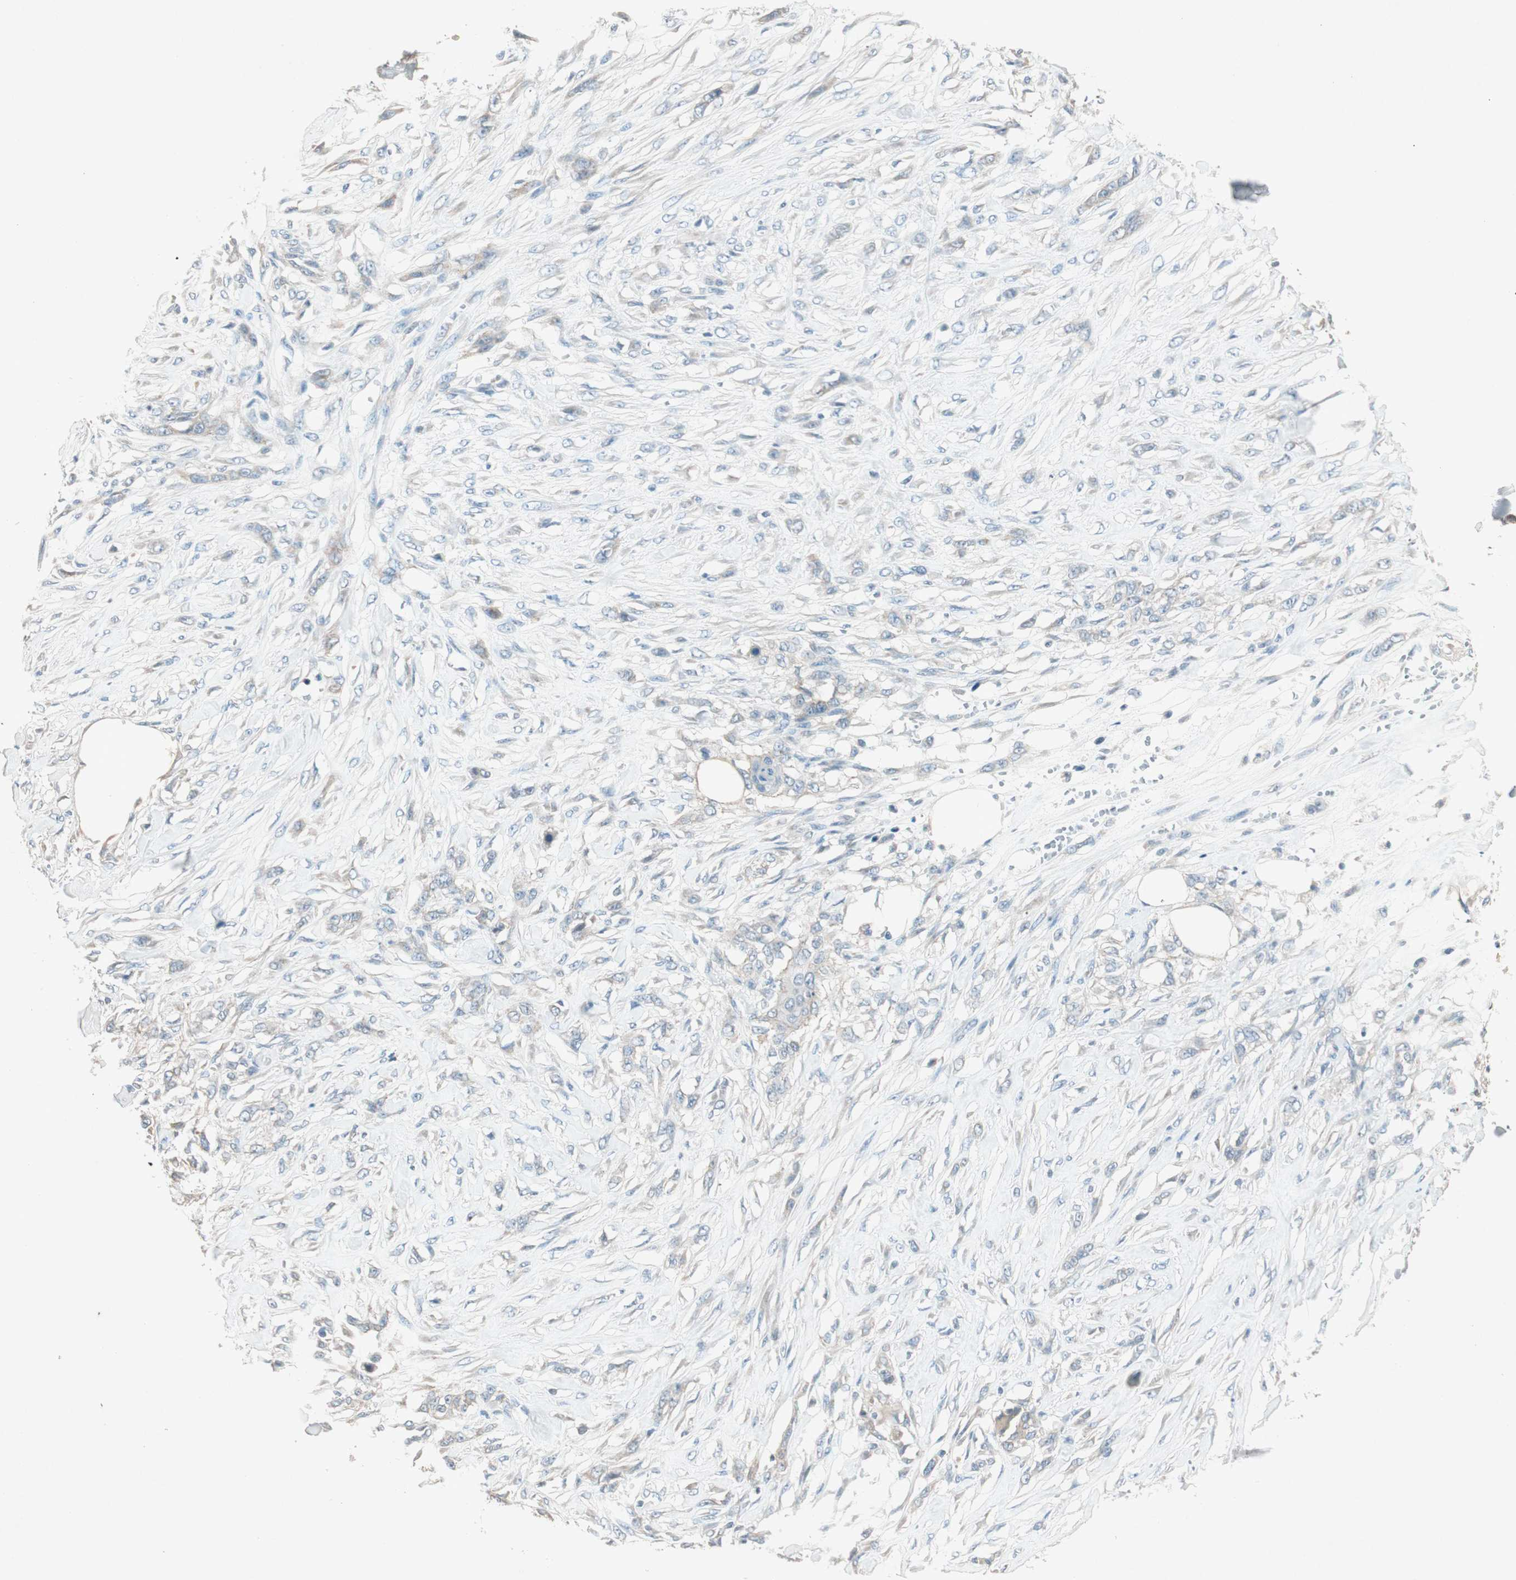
{"staining": {"intensity": "weak", "quantity": "<25%", "location": "cytoplasmic/membranous"}, "tissue": "skin cancer", "cell_type": "Tumor cells", "image_type": "cancer", "snomed": [{"axis": "morphology", "description": "Squamous cell carcinoma, NOS"}, {"axis": "topography", "description": "Skin"}], "caption": "Tumor cells are negative for protein expression in human skin squamous cell carcinoma.", "gene": "NKAIN1", "patient": {"sex": "female", "age": 59}}